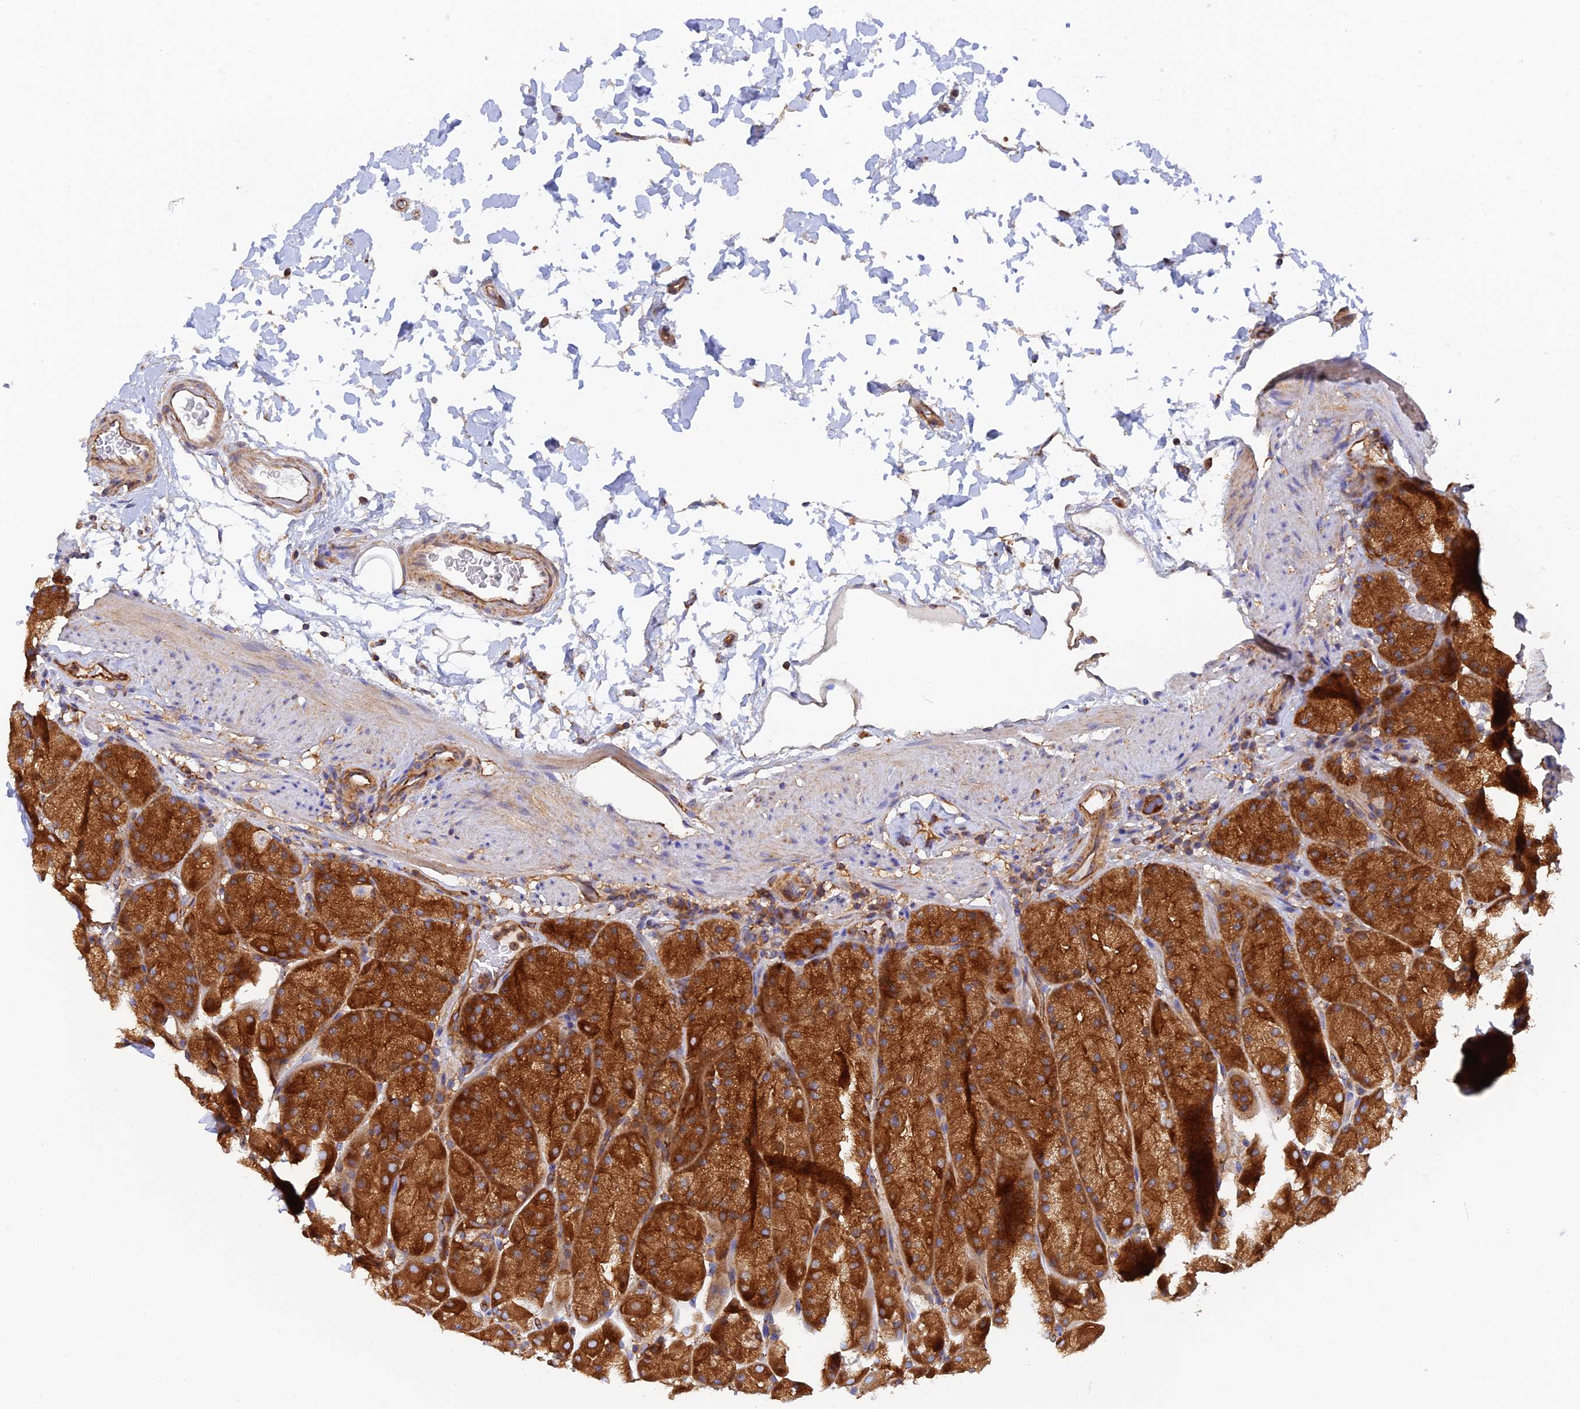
{"staining": {"intensity": "strong", "quantity": ">75%", "location": "cytoplasmic/membranous"}, "tissue": "stomach", "cell_type": "Glandular cells", "image_type": "normal", "snomed": [{"axis": "morphology", "description": "Normal tissue, NOS"}, {"axis": "topography", "description": "Stomach, upper"}, {"axis": "topography", "description": "Stomach, lower"}], "caption": "The histopathology image displays immunohistochemical staining of unremarkable stomach. There is strong cytoplasmic/membranous positivity is present in approximately >75% of glandular cells. (Stains: DAB in brown, nuclei in blue, Microscopy: brightfield microscopy at high magnification).", "gene": "DCTN2", "patient": {"sex": "male", "age": 67}}